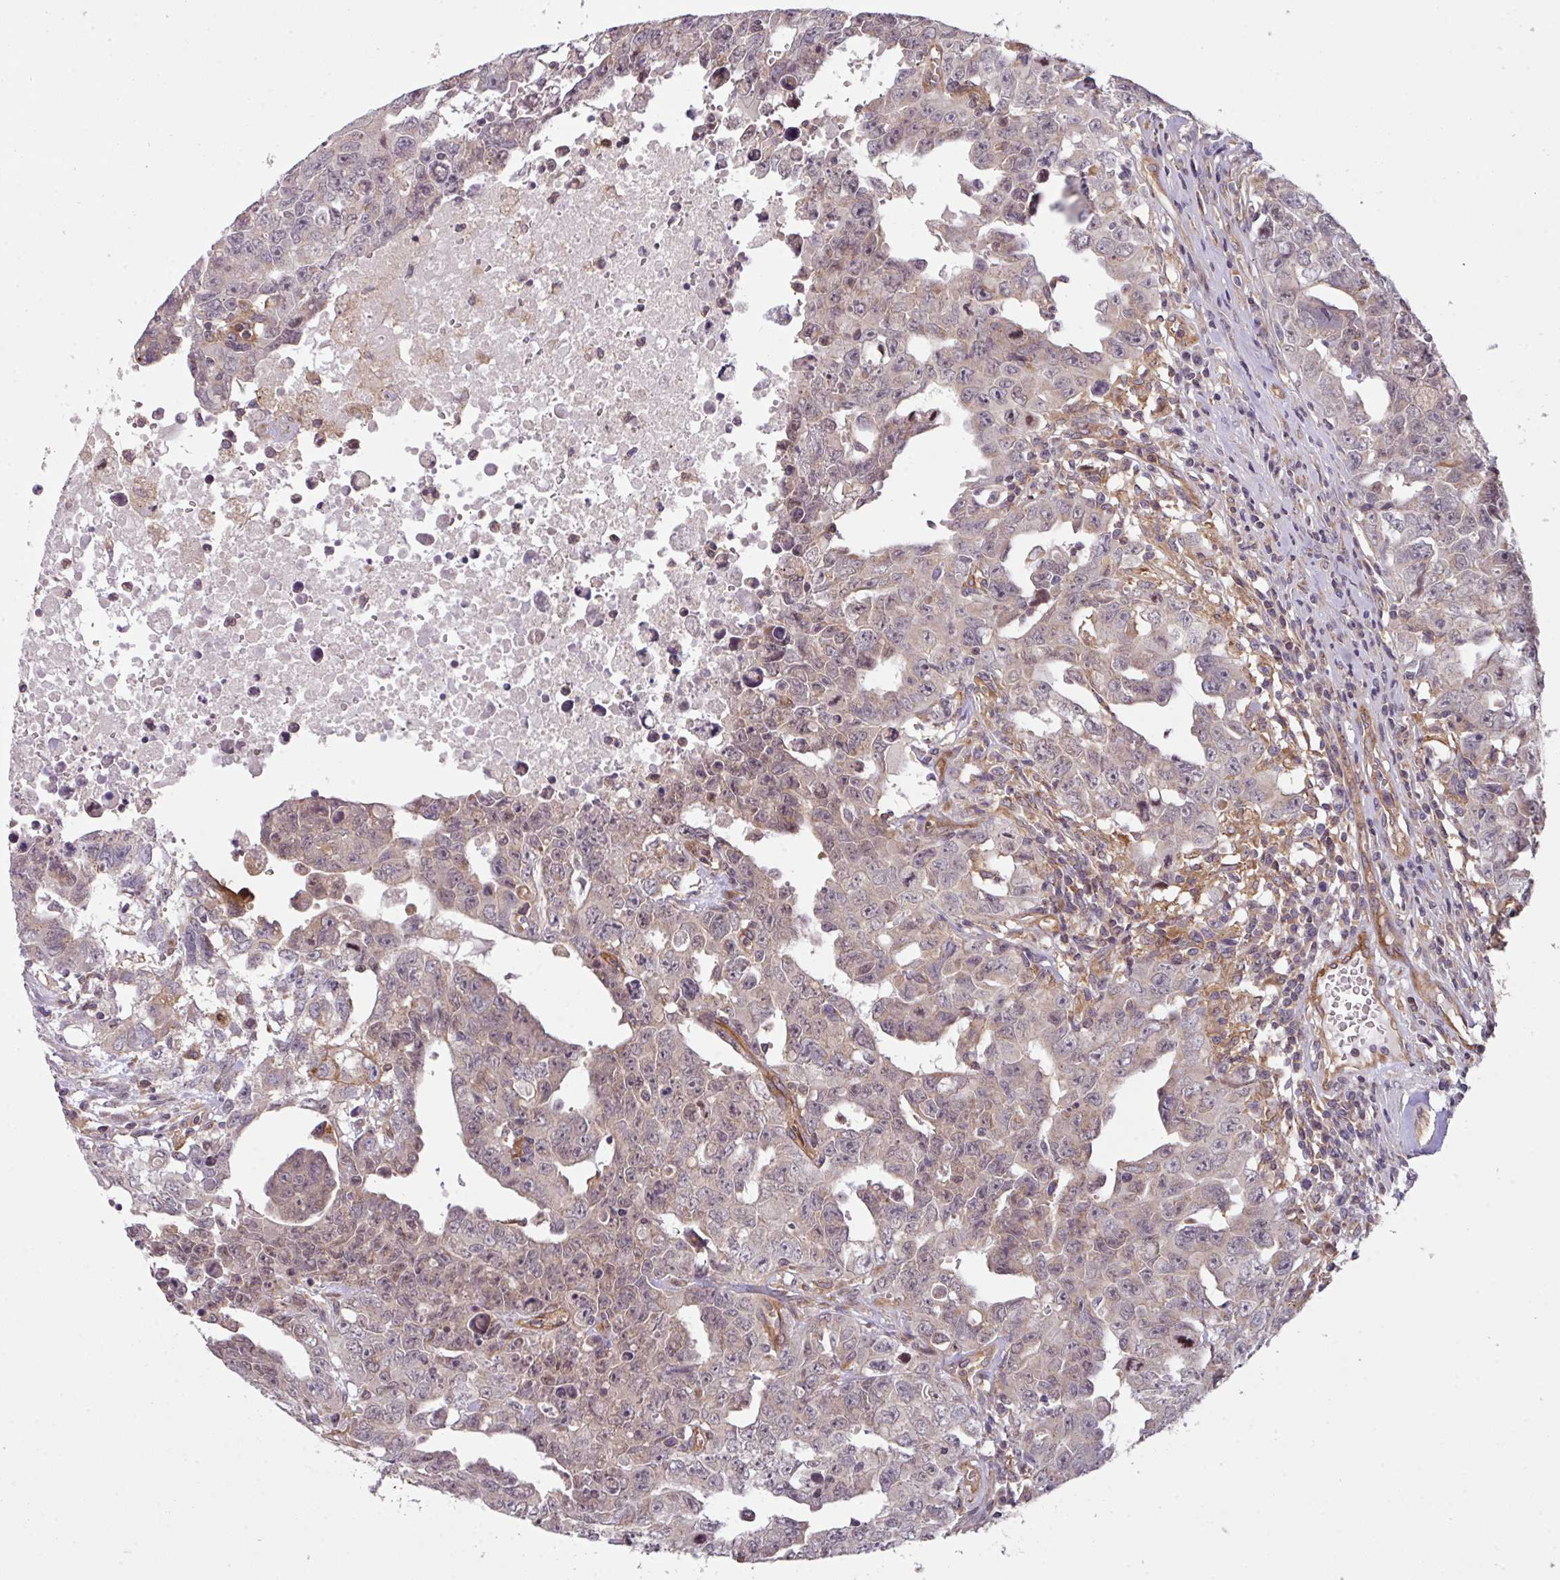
{"staining": {"intensity": "weak", "quantity": "25%-75%", "location": "cytoplasmic/membranous"}, "tissue": "testis cancer", "cell_type": "Tumor cells", "image_type": "cancer", "snomed": [{"axis": "morphology", "description": "Carcinoma, Embryonal, NOS"}, {"axis": "topography", "description": "Testis"}], "caption": "This is an image of immunohistochemistry (IHC) staining of testis cancer, which shows weak expression in the cytoplasmic/membranous of tumor cells.", "gene": "CYFIP2", "patient": {"sex": "male", "age": 24}}